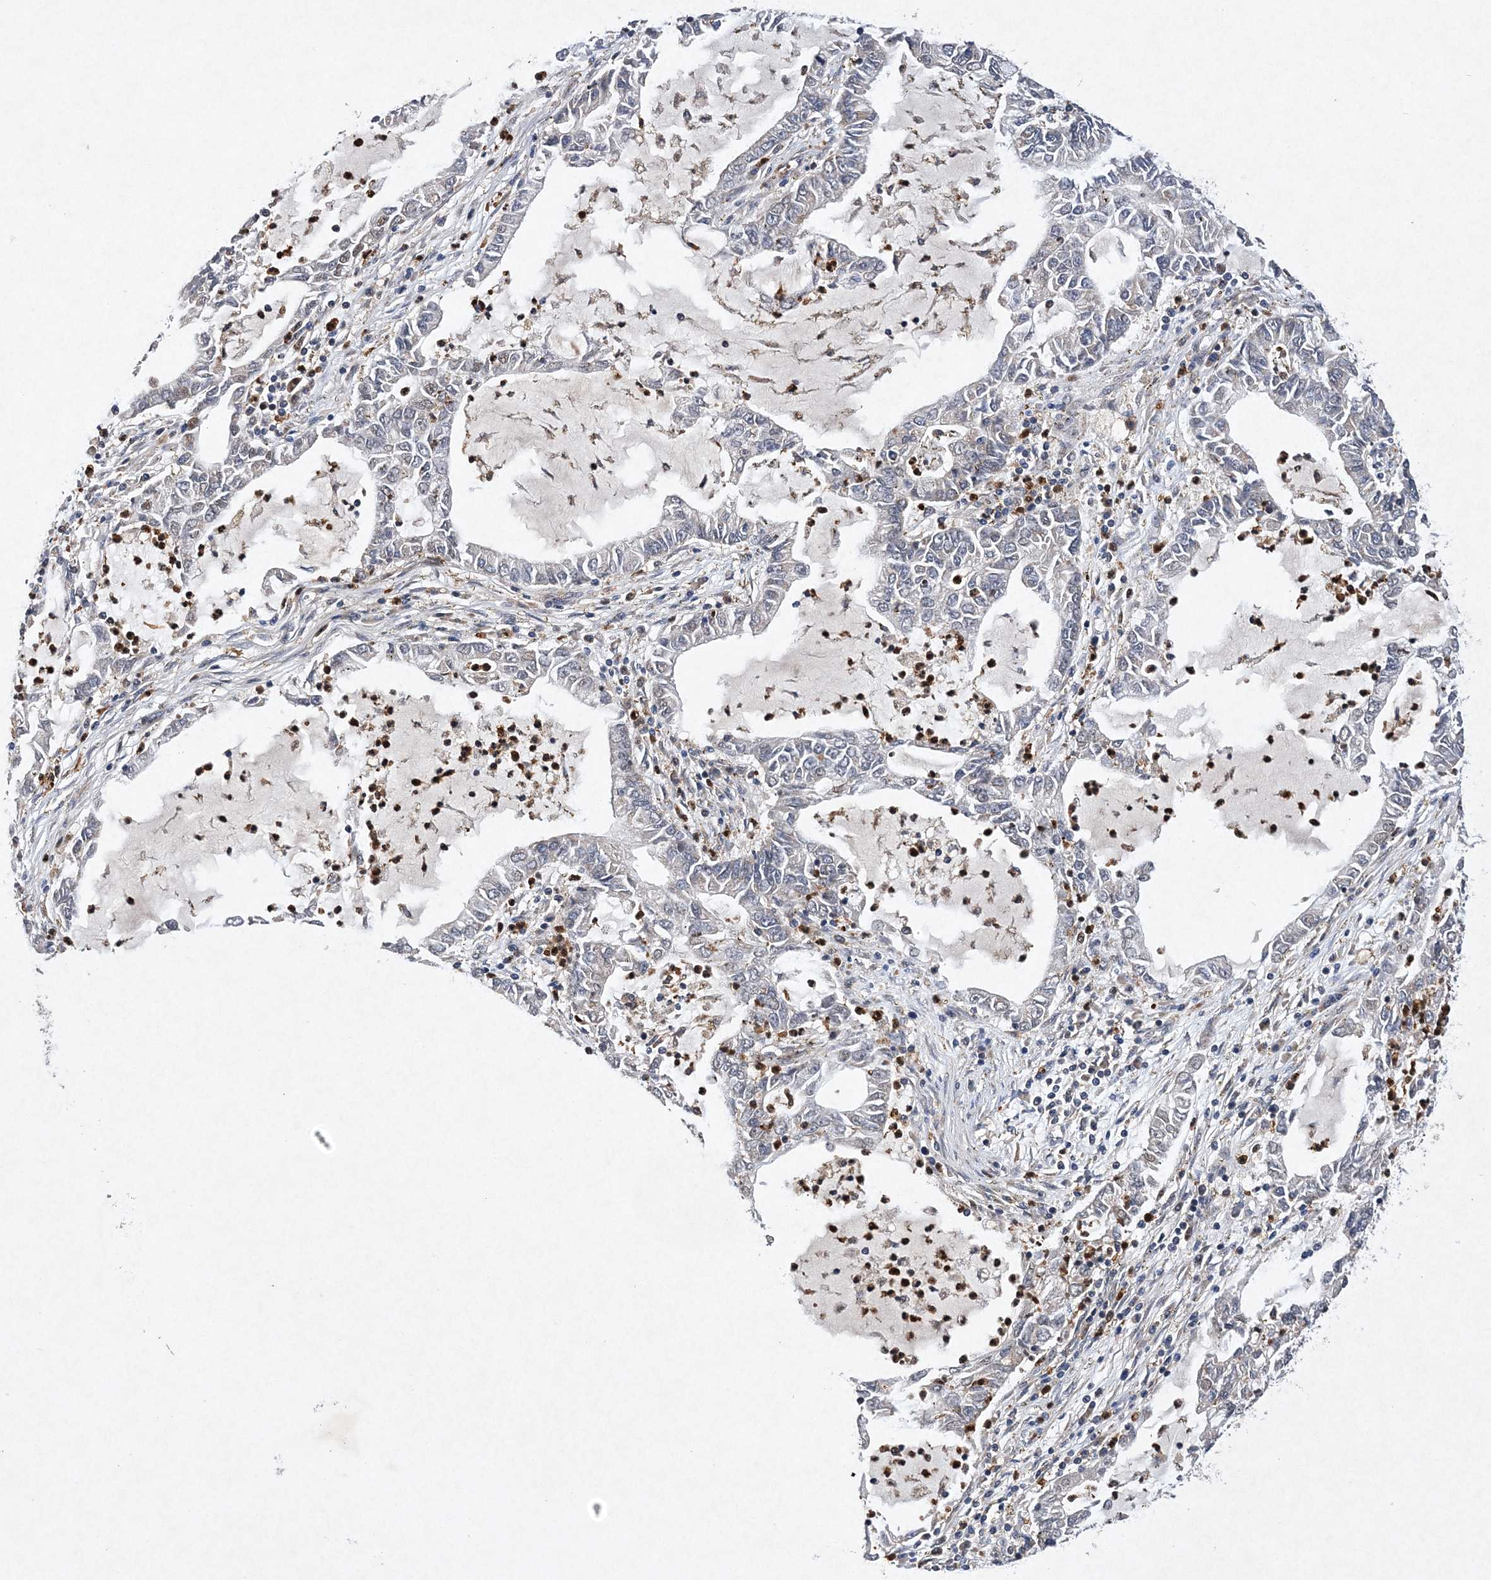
{"staining": {"intensity": "negative", "quantity": "none", "location": "none"}, "tissue": "lung cancer", "cell_type": "Tumor cells", "image_type": "cancer", "snomed": [{"axis": "morphology", "description": "Adenocarcinoma, NOS"}, {"axis": "topography", "description": "Lung"}], "caption": "DAB immunohistochemical staining of human adenocarcinoma (lung) demonstrates no significant positivity in tumor cells.", "gene": "PROSER1", "patient": {"sex": "female", "age": 51}}